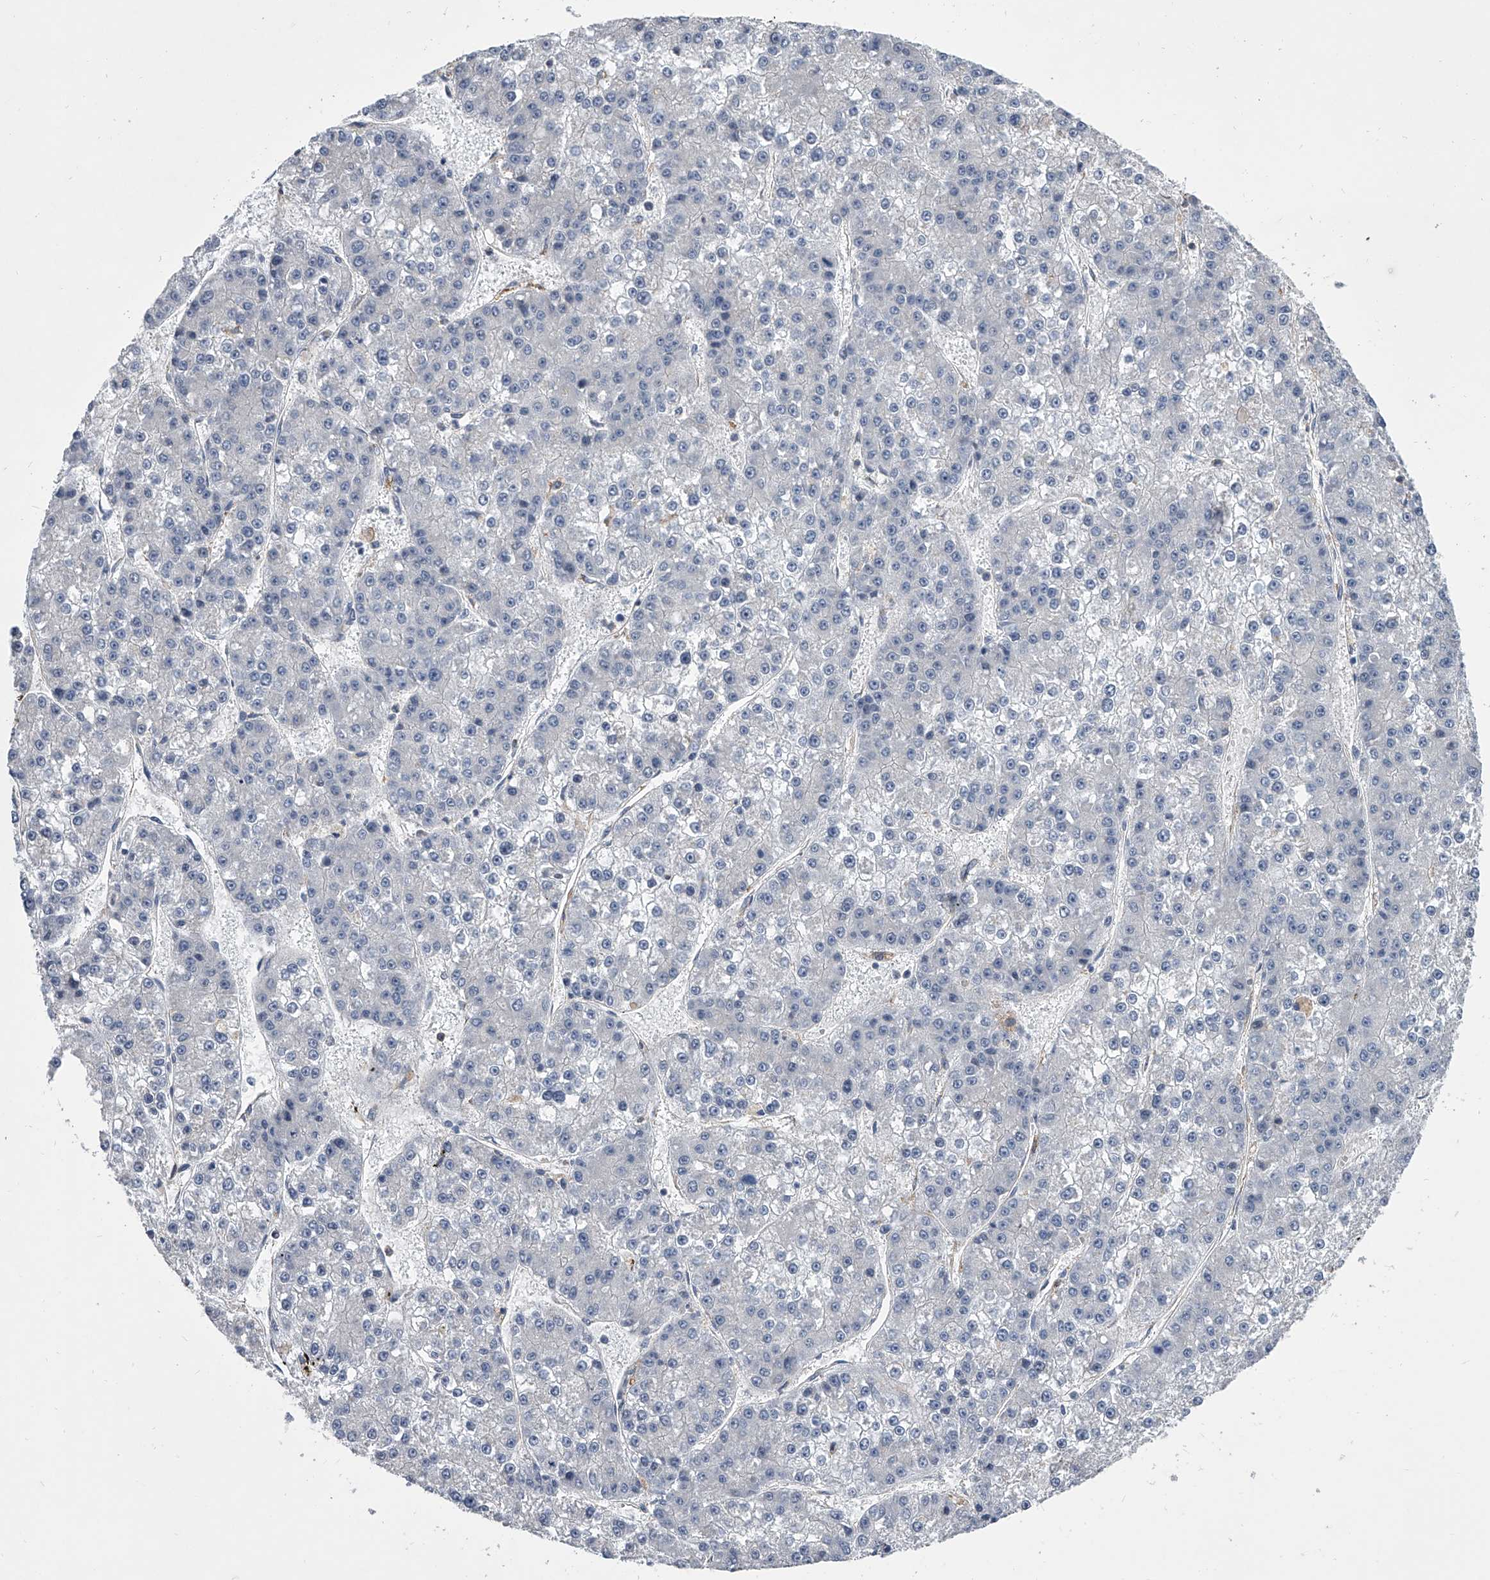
{"staining": {"intensity": "negative", "quantity": "none", "location": "none"}, "tissue": "liver cancer", "cell_type": "Tumor cells", "image_type": "cancer", "snomed": [{"axis": "morphology", "description": "Carcinoma, Hepatocellular, NOS"}, {"axis": "topography", "description": "Liver"}], "caption": "Immunohistochemical staining of human liver cancer shows no significant positivity in tumor cells. (DAB (3,3'-diaminobenzidine) immunohistochemistry (IHC), high magnification).", "gene": "MAP4K3", "patient": {"sex": "female", "age": 73}}